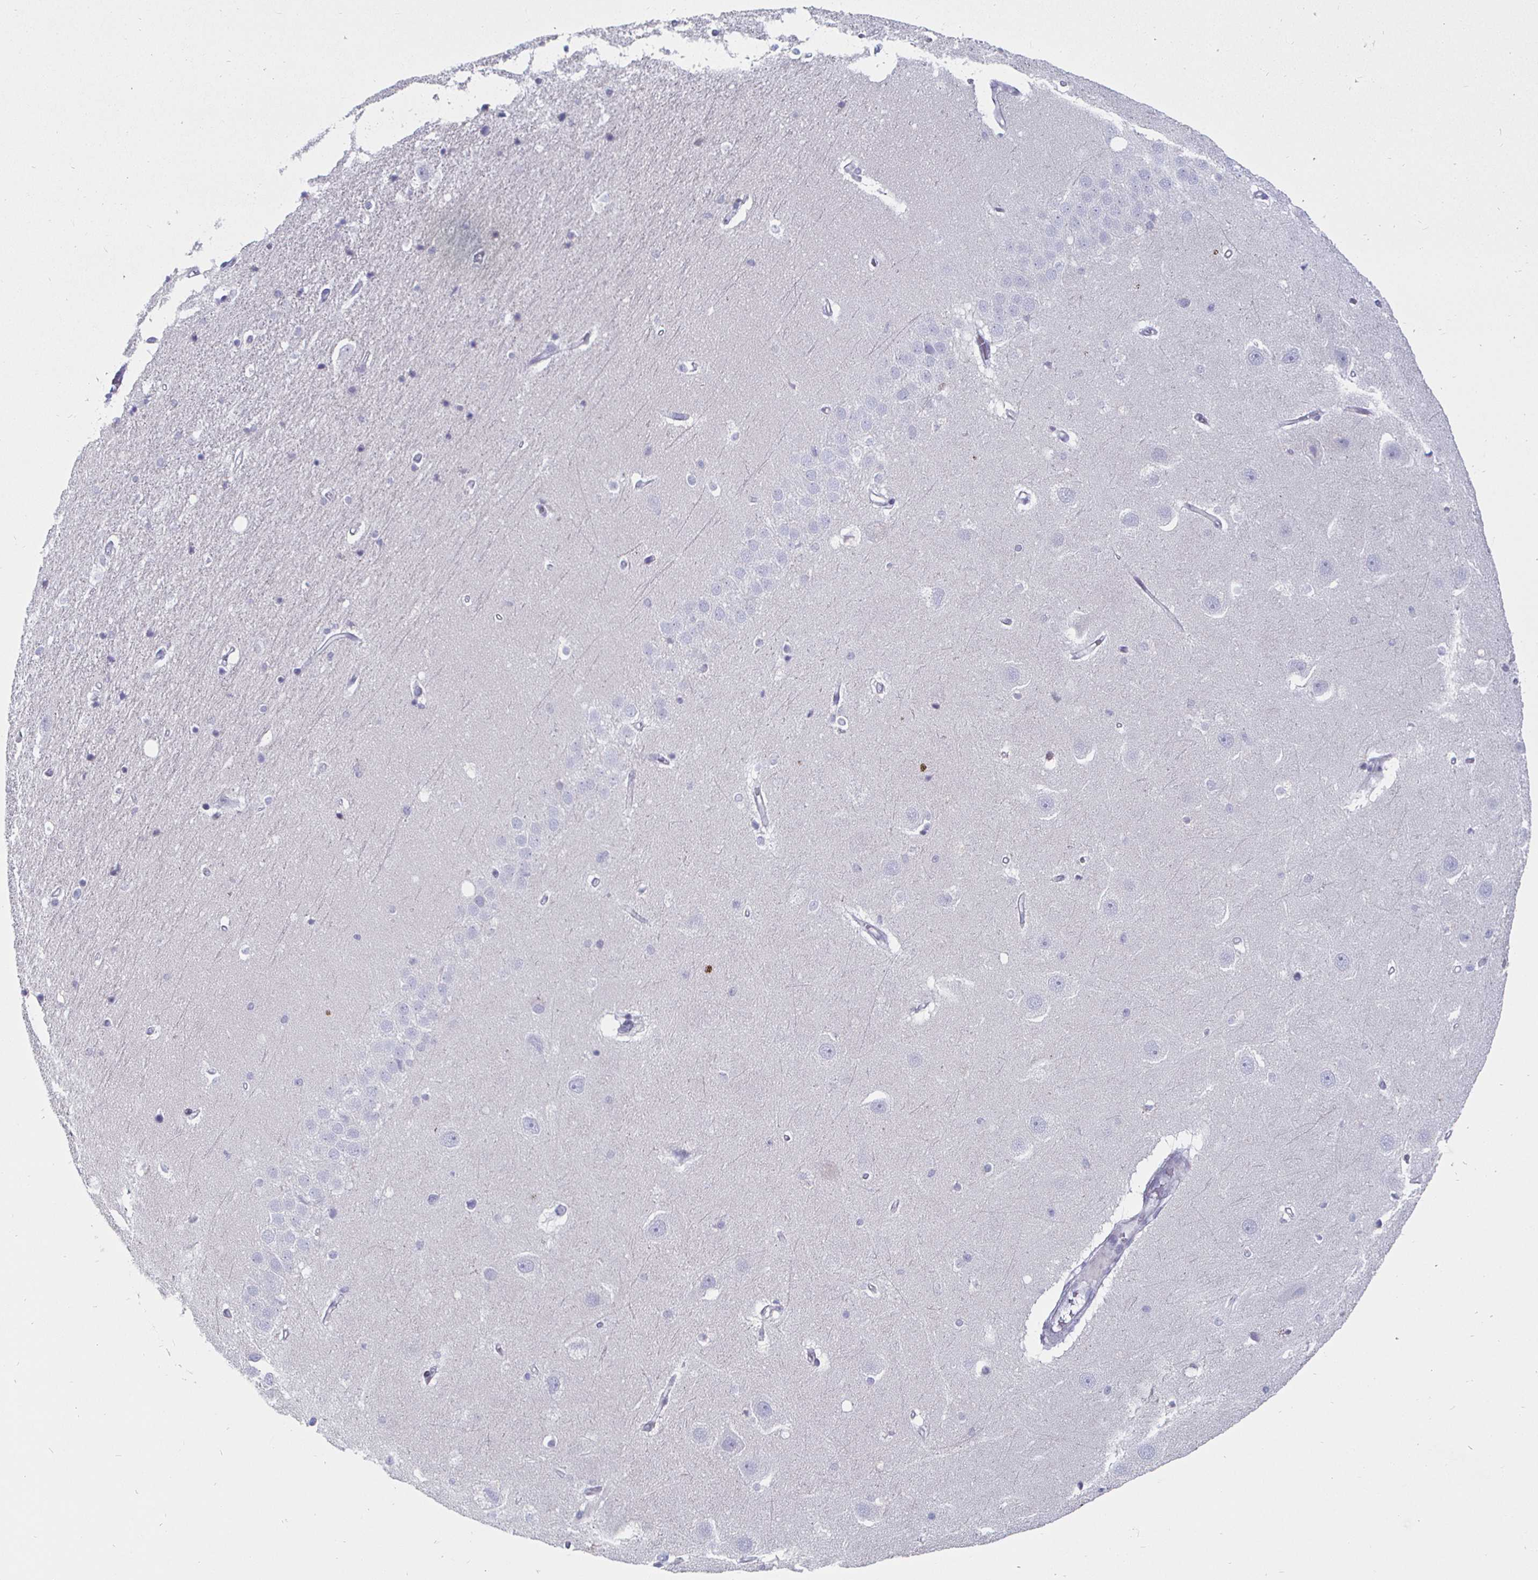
{"staining": {"intensity": "negative", "quantity": "none", "location": "none"}, "tissue": "hippocampus", "cell_type": "Glial cells", "image_type": "normal", "snomed": [{"axis": "morphology", "description": "Normal tissue, NOS"}, {"axis": "topography", "description": "Hippocampus"}], "caption": "The micrograph demonstrates no staining of glial cells in normal hippocampus. The staining is performed using DAB (3,3'-diaminobenzidine) brown chromogen with nuclei counter-stained in using hematoxylin.", "gene": "DMRTB1", "patient": {"sex": "male", "age": 63}}